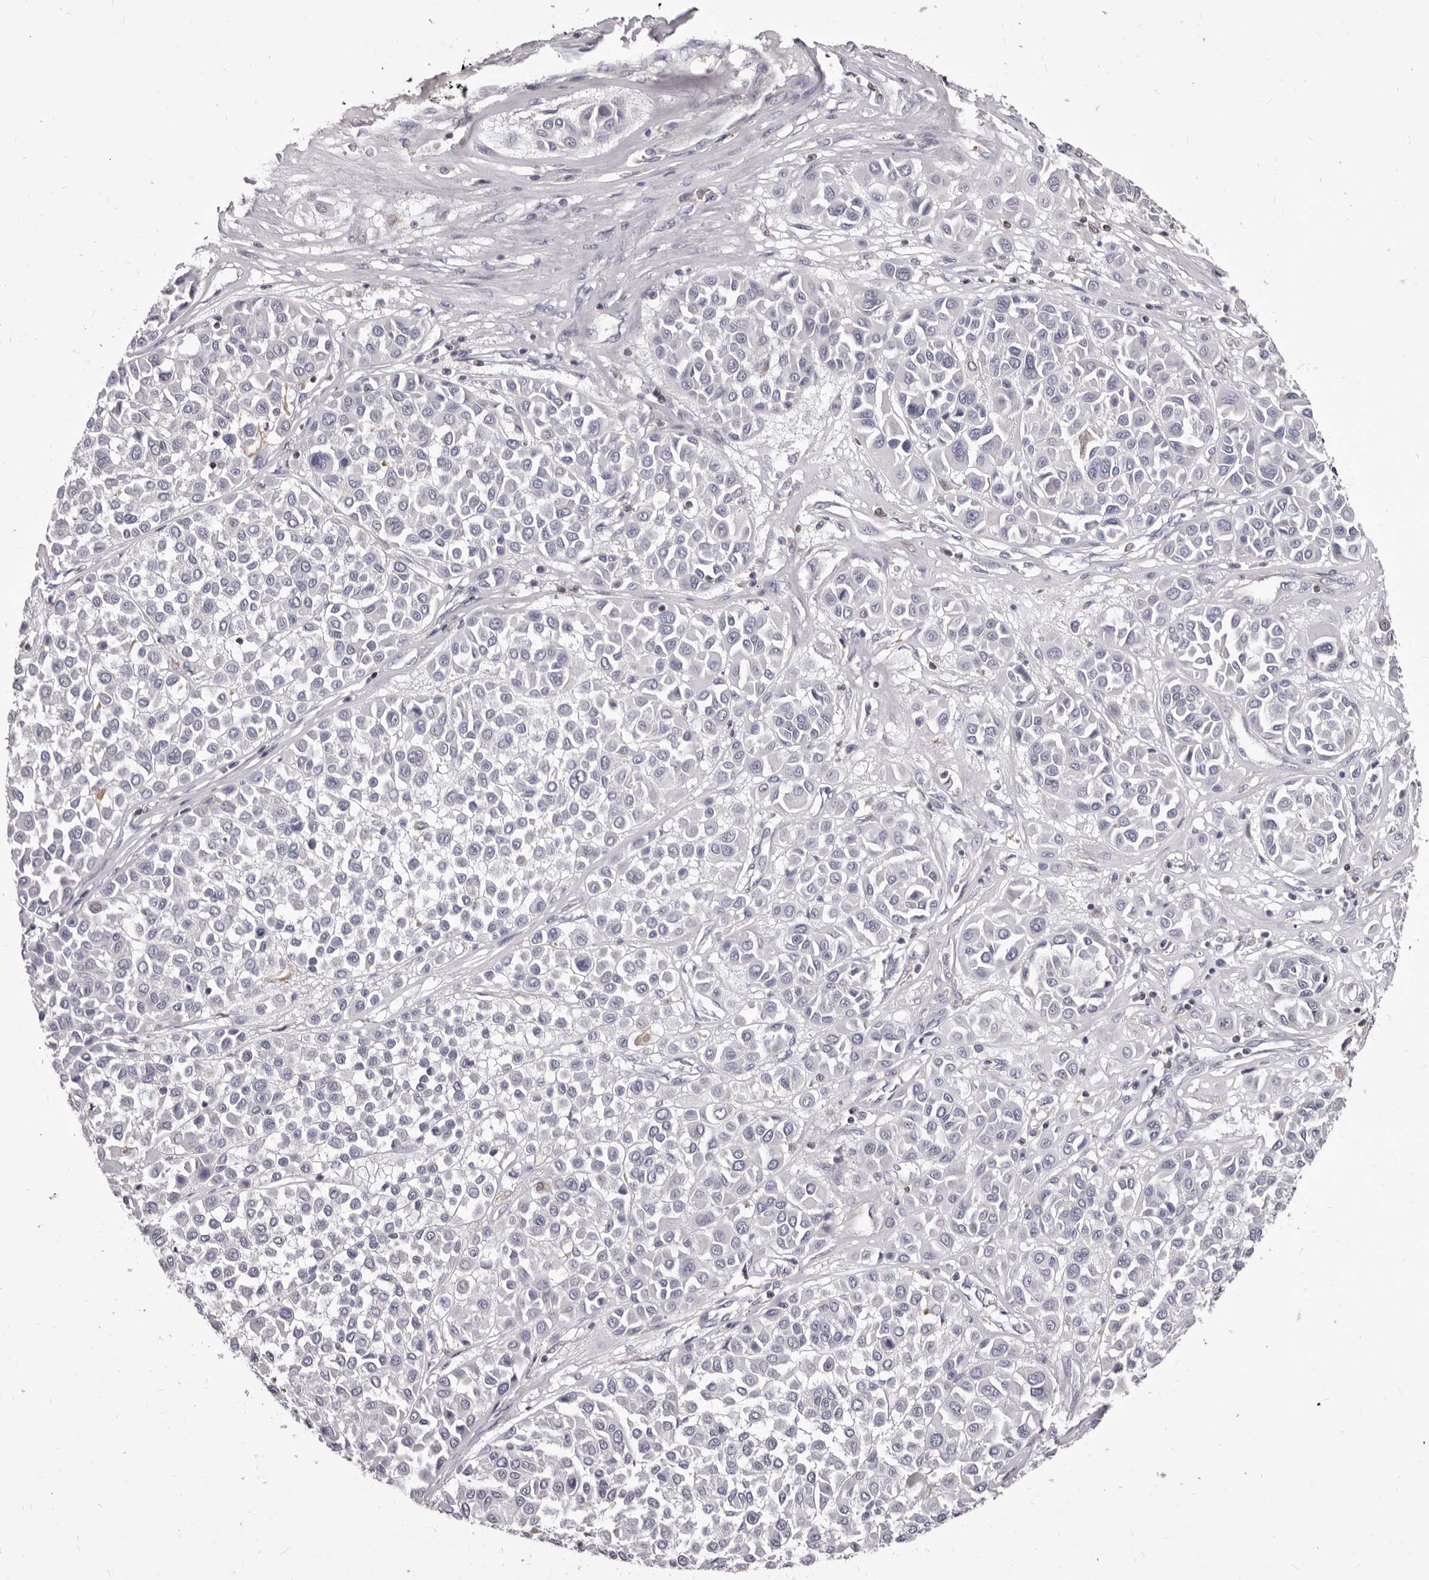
{"staining": {"intensity": "negative", "quantity": "none", "location": "none"}, "tissue": "melanoma", "cell_type": "Tumor cells", "image_type": "cancer", "snomed": [{"axis": "morphology", "description": "Malignant melanoma, Metastatic site"}, {"axis": "topography", "description": "Soft tissue"}], "caption": "Melanoma was stained to show a protein in brown. There is no significant positivity in tumor cells.", "gene": "NIBAN1", "patient": {"sex": "male", "age": 41}}